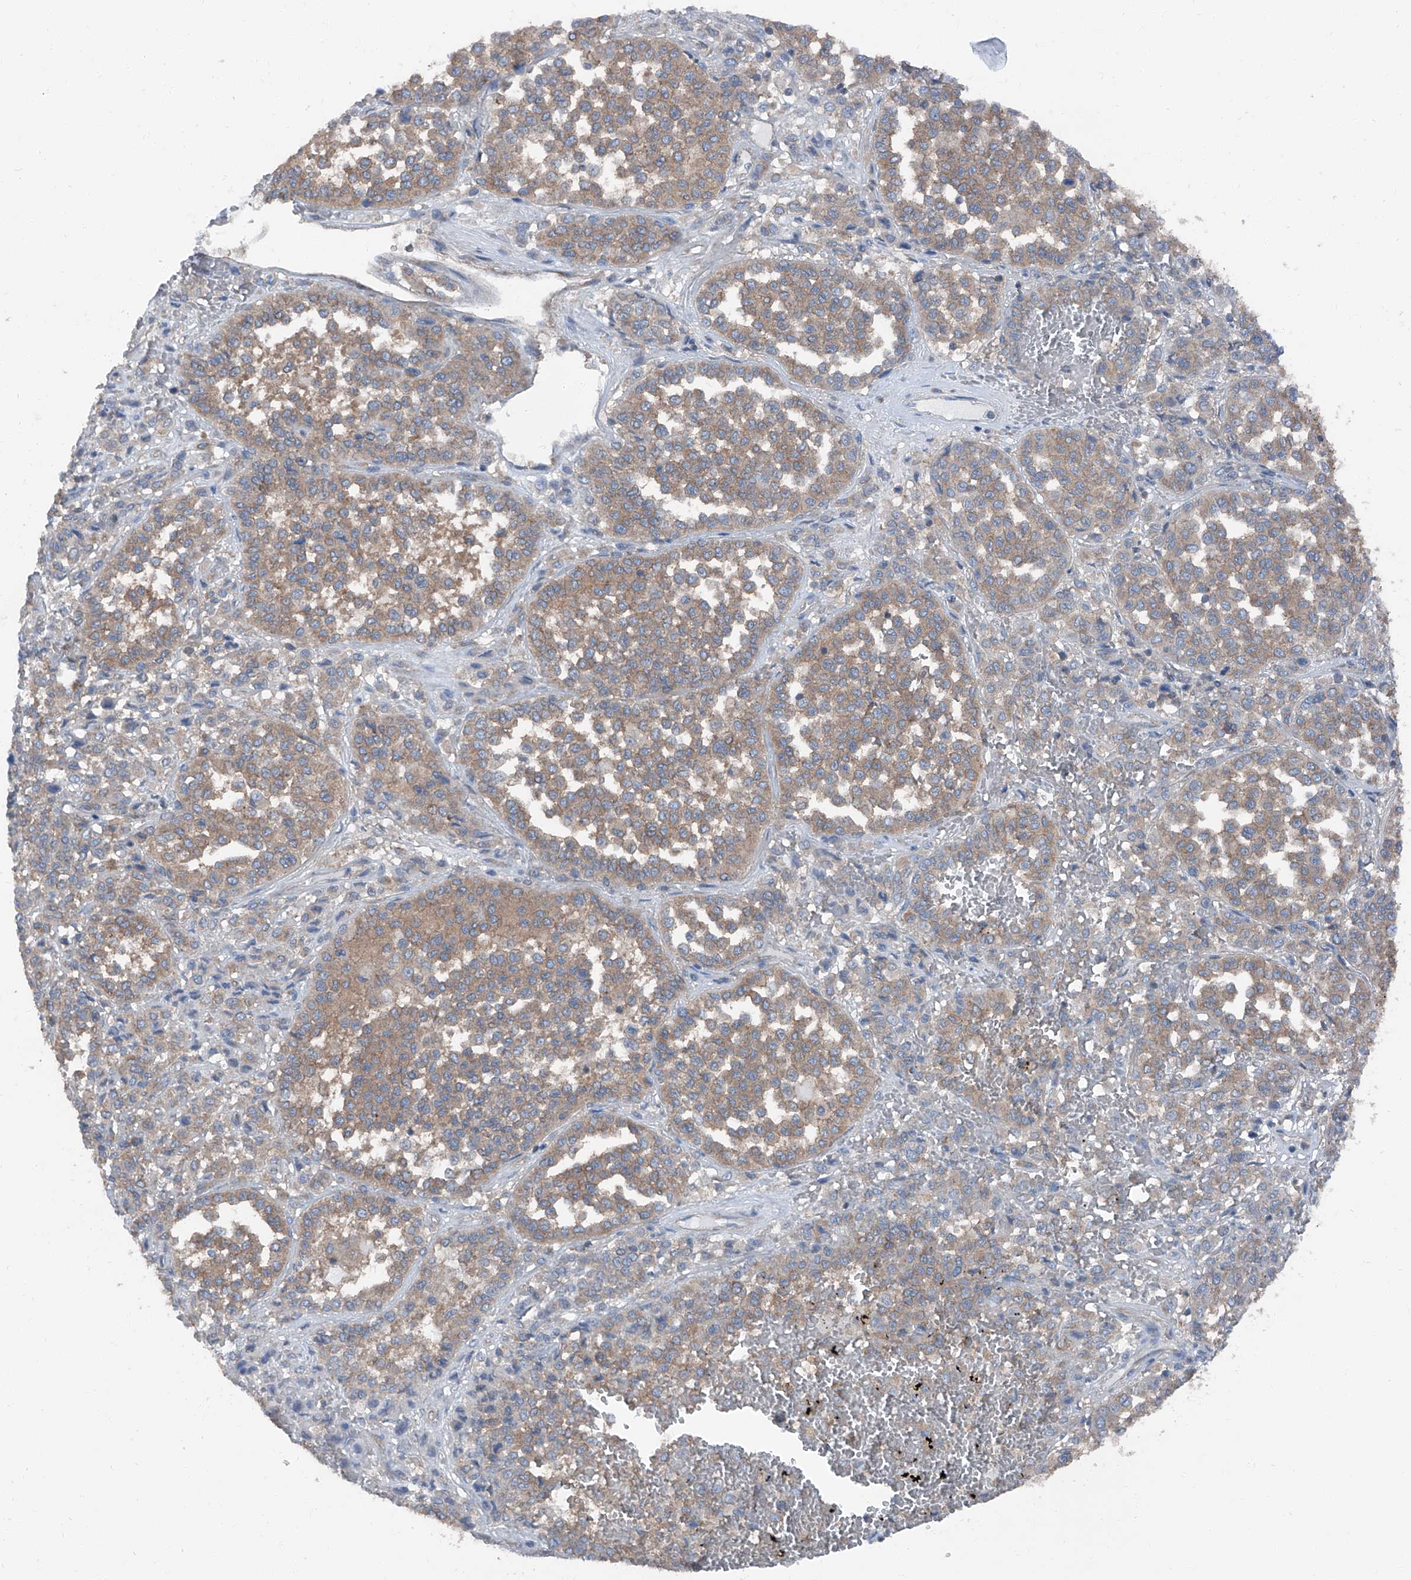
{"staining": {"intensity": "weak", "quantity": ">75%", "location": "cytoplasmic/membranous"}, "tissue": "melanoma", "cell_type": "Tumor cells", "image_type": "cancer", "snomed": [{"axis": "morphology", "description": "Malignant melanoma, Metastatic site"}, {"axis": "topography", "description": "Pancreas"}], "caption": "Malignant melanoma (metastatic site) stained for a protein (brown) reveals weak cytoplasmic/membranous positive expression in about >75% of tumor cells.", "gene": "GPR142", "patient": {"sex": "female", "age": 30}}